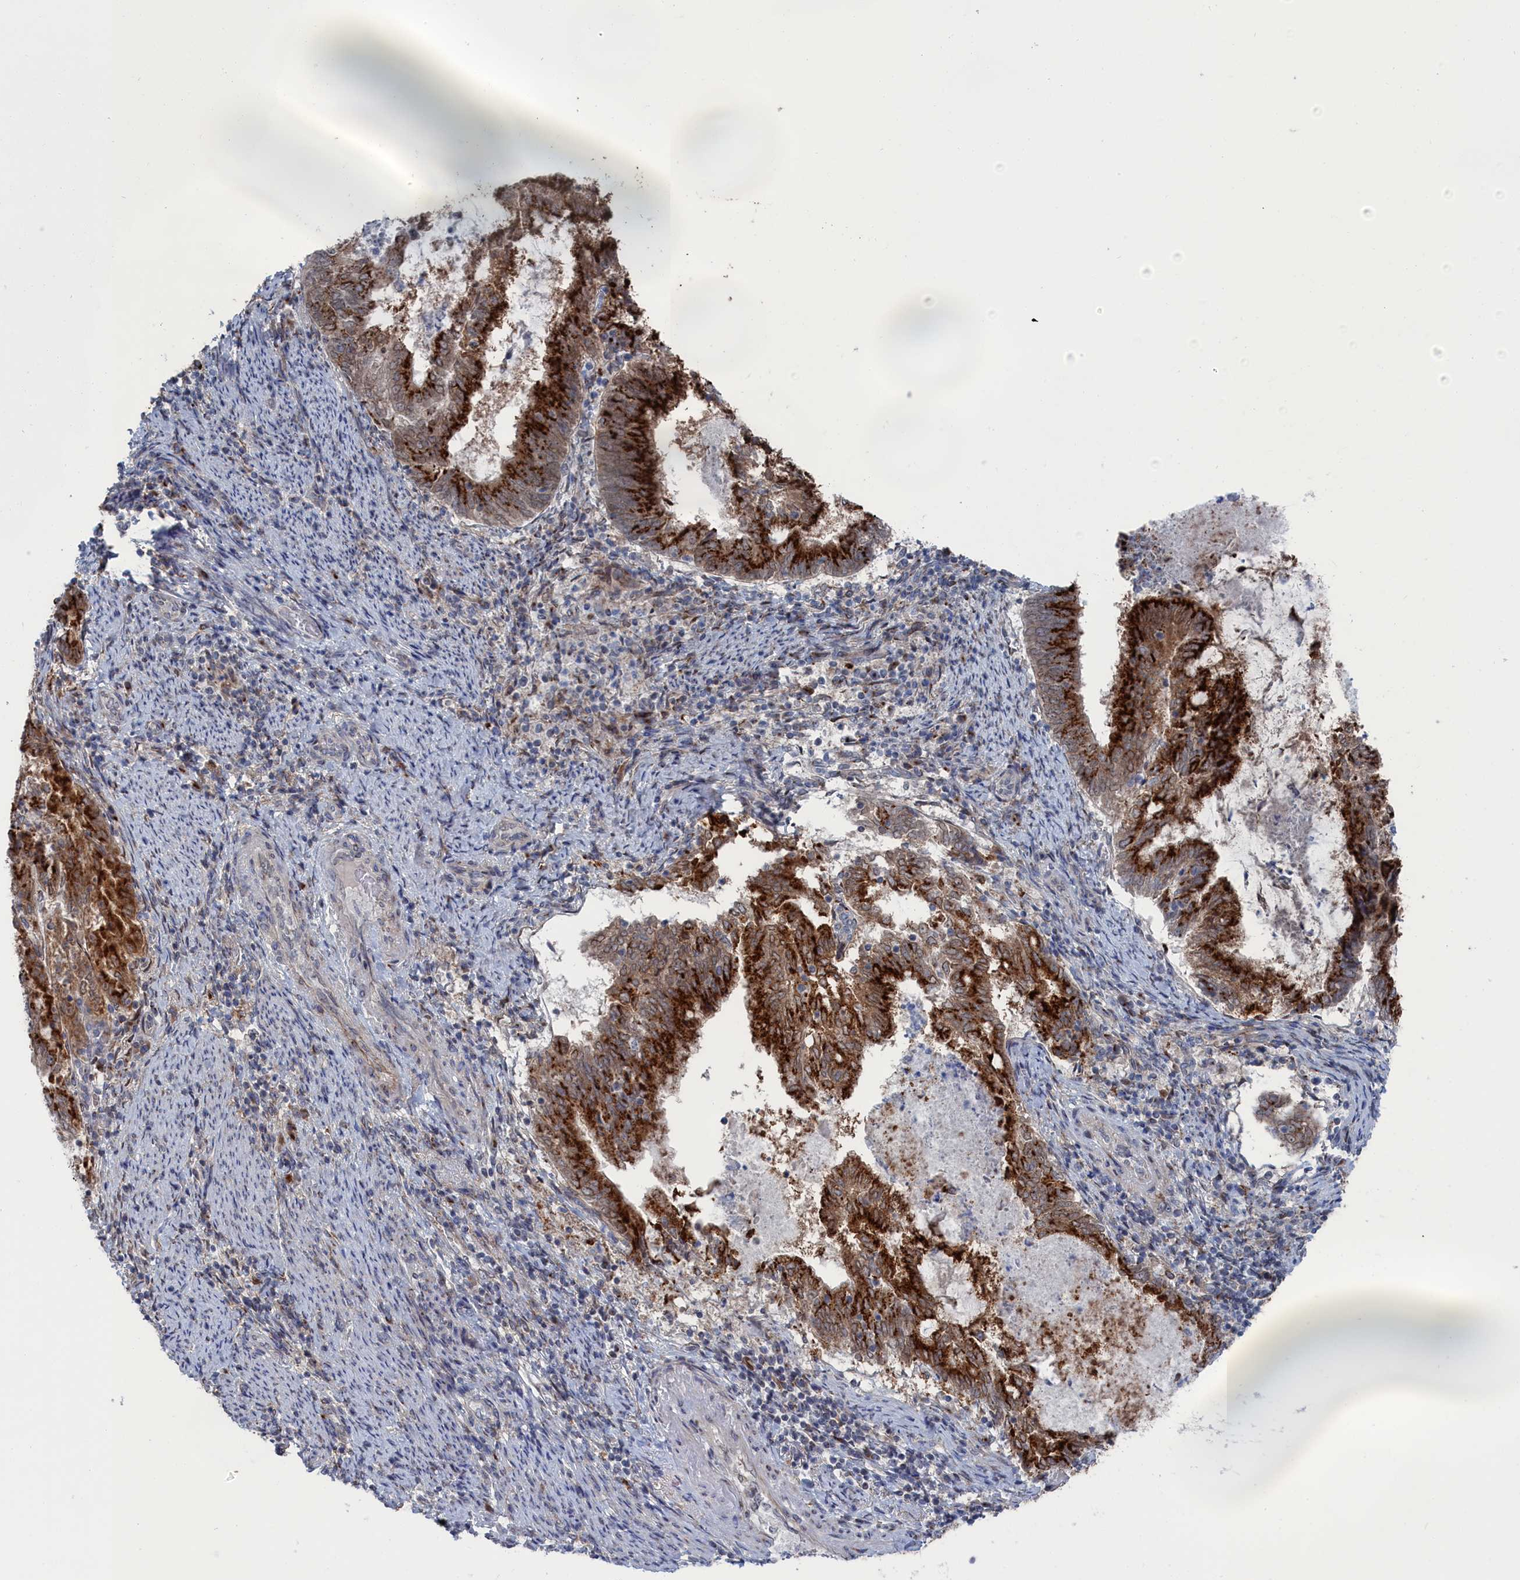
{"staining": {"intensity": "strong", "quantity": ">75%", "location": "cytoplasmic/membranous"}, "tissue": "endometrial cancer", "cell_type": "Tumor cells", "image_type": "cancer", "snomed": [{"axis": "morphology", "description": "Adenocarcinoma, NOS"}, {"axis": "topography", "description": "Endometrium"}], "caption": "Brown immunohistochemical staining in human endometrial cancer displays strong cytoplasmic/membranous expression in about >75% of tumor cells.", "gene": "IRX1", "patient": {"sex": "female", "age": 80}}